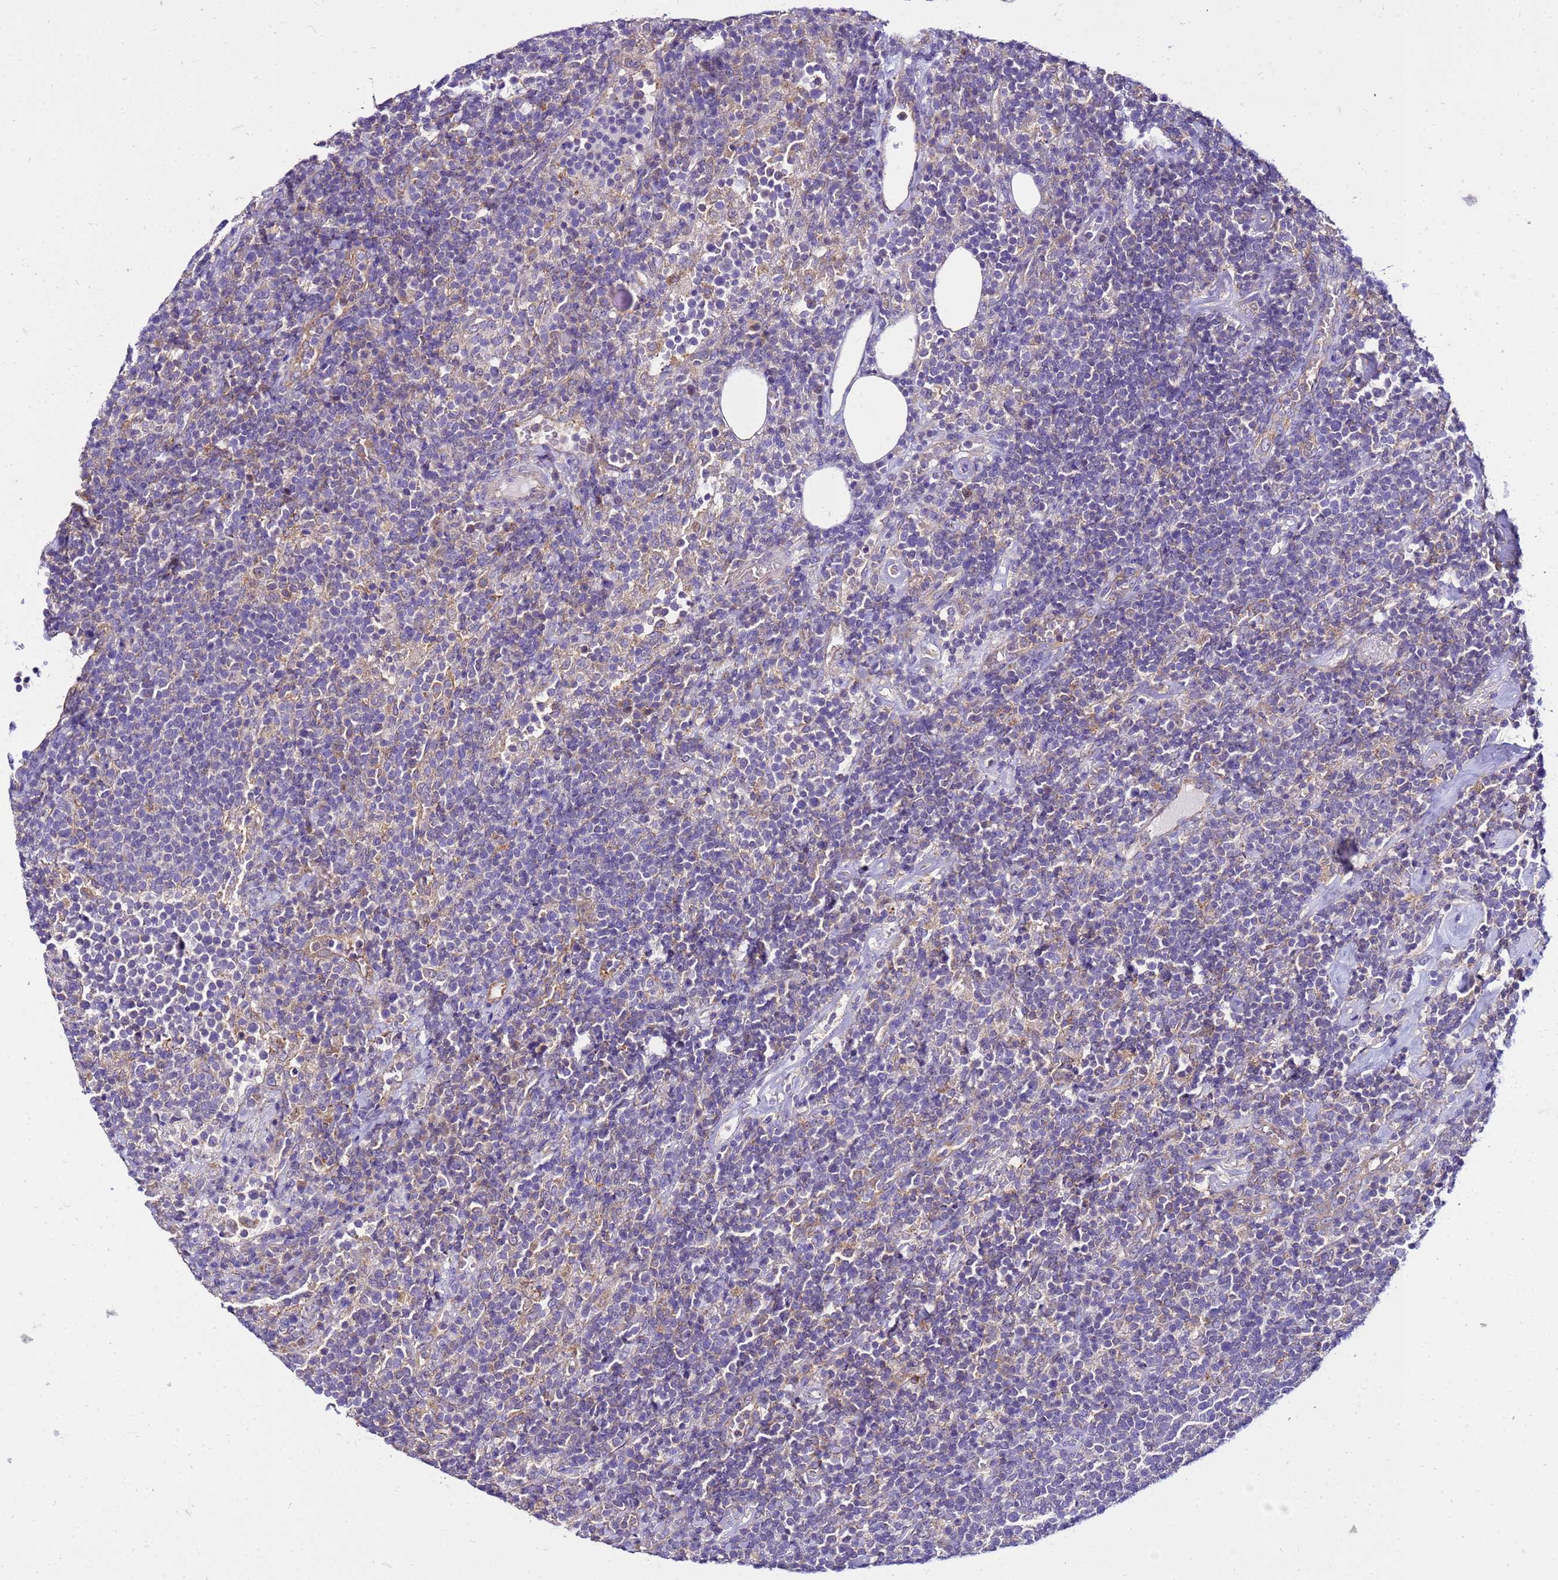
{"staining": {"intensity": "negative", "quantity": "none", "location": "none"}, "tissue": "lymphoma", "cell_type": "Tumor cells", "image_type": "cancer", "snomed": [{"axis": "morphology", "description": "Malignant lymphoma, non-Hodgkin's type, High grade"}, {"axis": "topography", "description": "Lymph node"}], "caption": "This photomicrograph is of lymphoma stained with immunohistochemistry (IHC) to label a protein in brown with the nuclei are counter-stained blue. There is no expression in tumor cells.", "gene": "PKD1", "patient": {"sex": "male", "age": 61}}